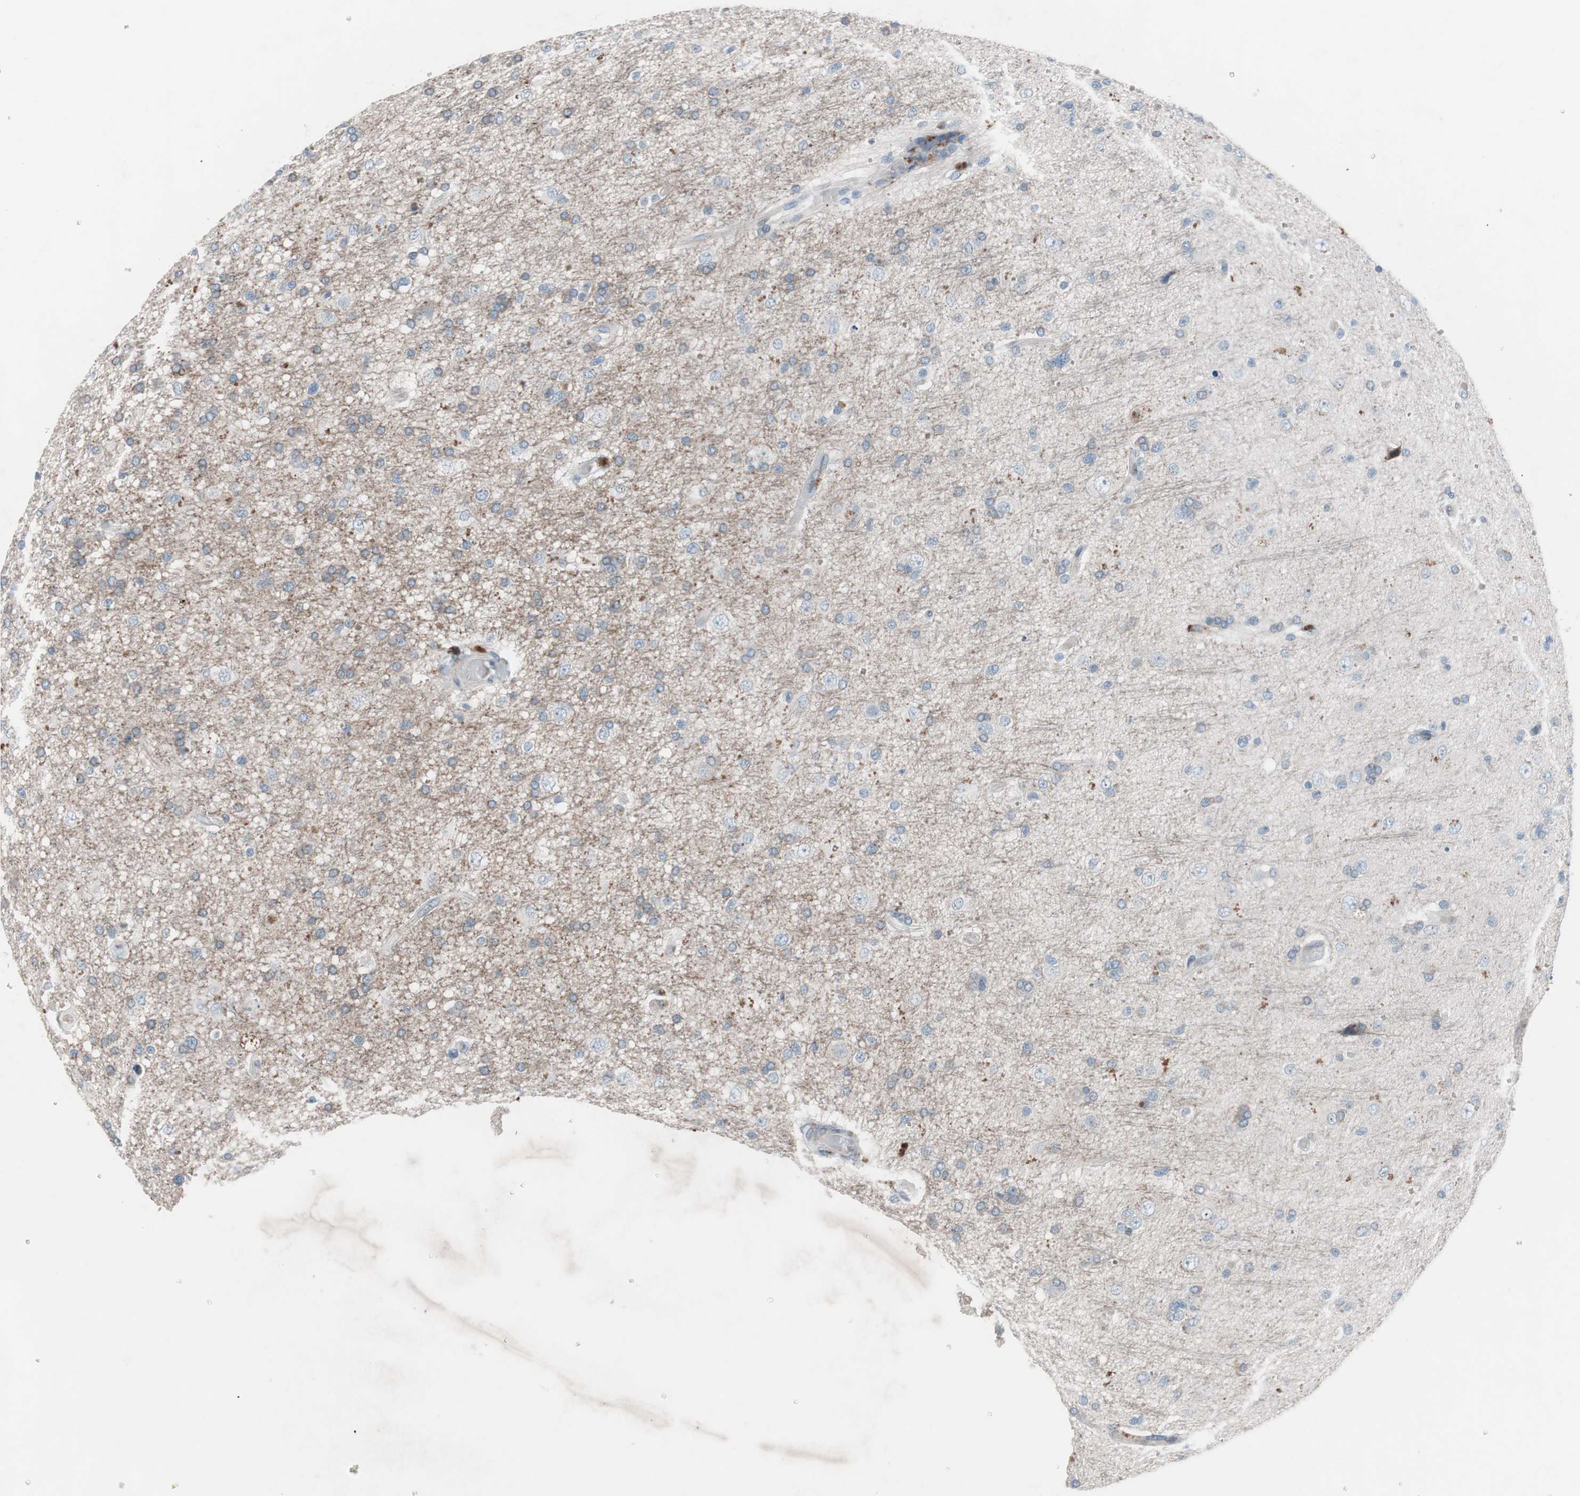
{"staining": {"intensity": "strong", "quantity": "25%-75%", "location": "cytoplasmic/membranous"}, "tissue": "glioma", "cell_type": "Tumor cells", "image_type": "cancer", "snomed": [{"axis": "morphology", "description": "Glioma, malignant, High grade"}, {"axis": "topography", "description": "Brain"}], "caption": "DAB immunohistochemical staining of human high-grade glioma (malignant) displays strong cytoplasmic/membranous protein positivity in approximately 25%-75% of tumor cells.", "gene": "GRB7", "patient": {"sex": "male", "age": 33}}